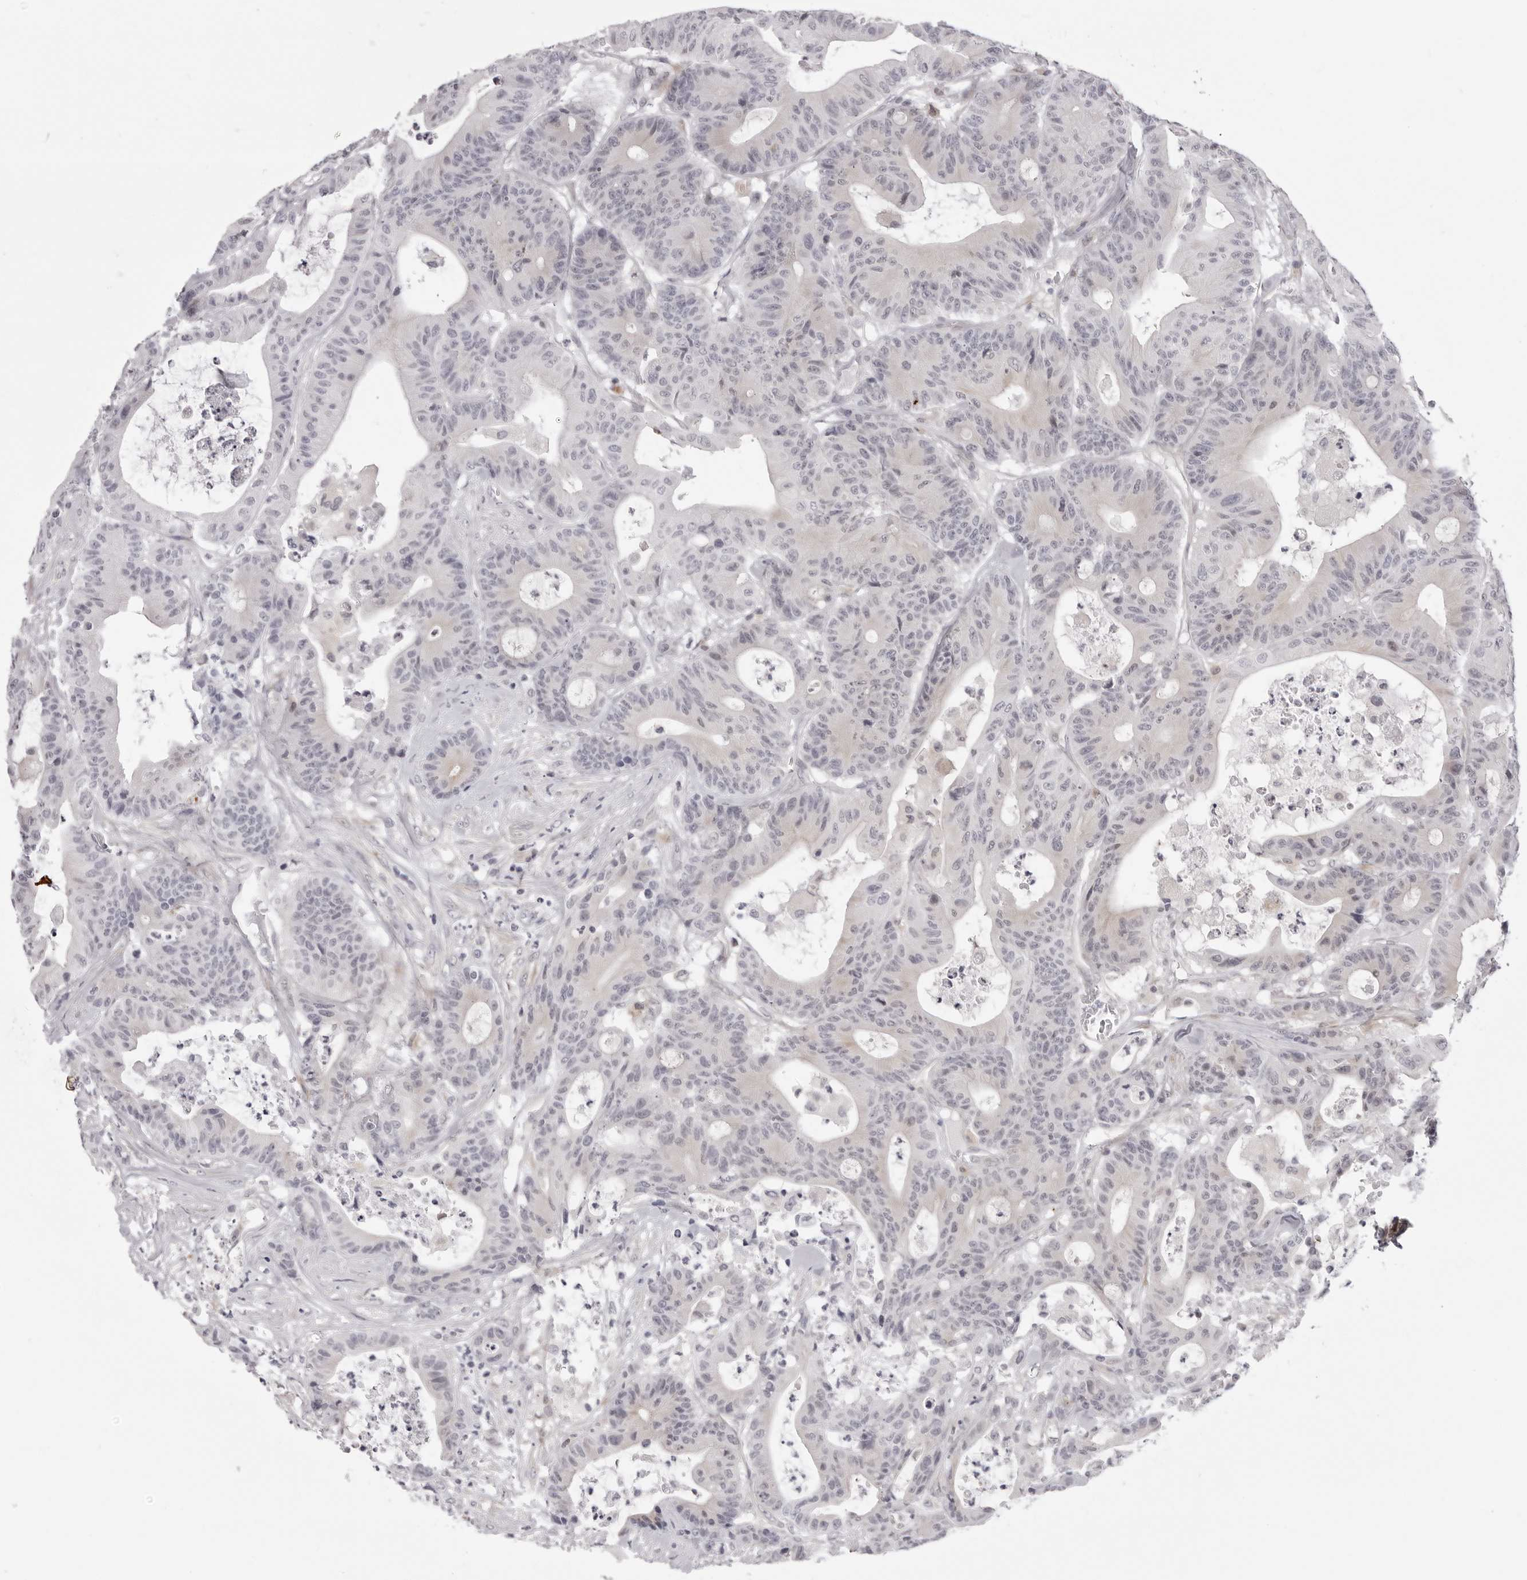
{"staining": {"intensity": "negative", "quantity": "none", "location": "none"}, "tissue": "colorectal cancer", "cell_type": "Tumor cells", "image_type": "cancer", "snomed": [{"axis": "morphology", "description": "Adenocarcinoma, NOS"}, {"axis": "topography", "description": "Colon"}], "caption": "DAB (3,3'-diaminobenzidine) immunohistochemical staining of colorectal adenocarcinoma displays no significant expression in tumor cells.", "gene": "SUGCT", "patient": {"sex": "female", "age": 84}}